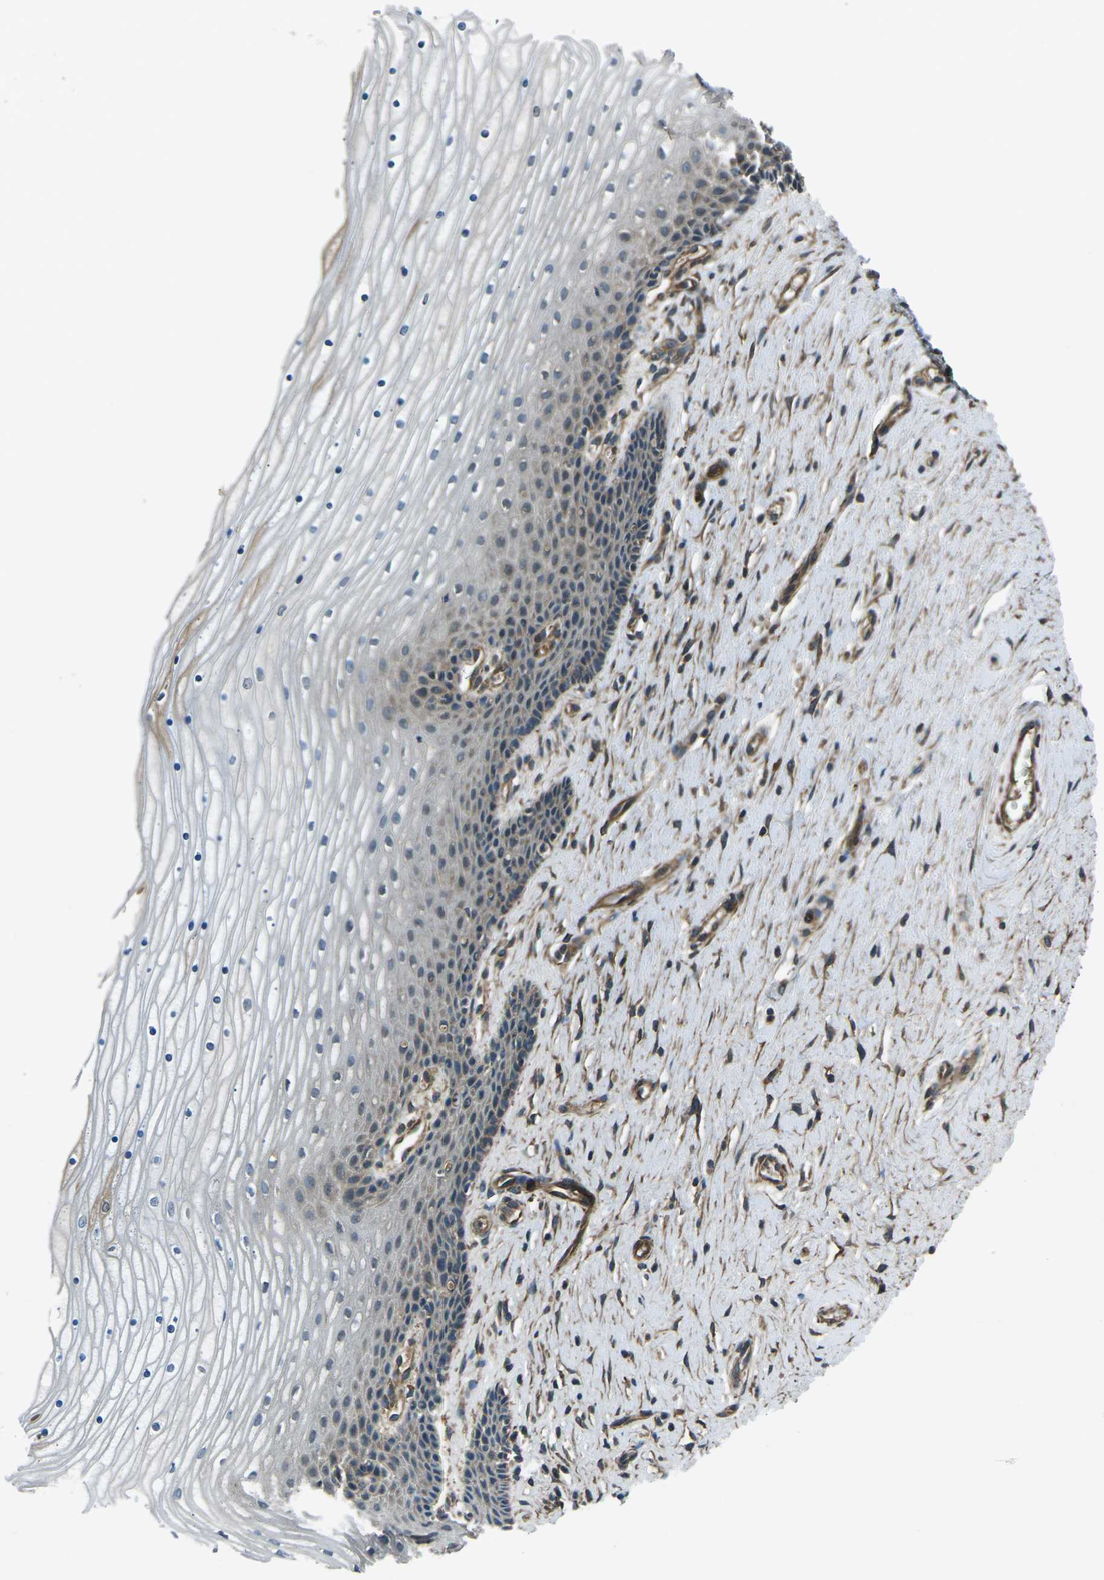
{"staining": {"intensity": "weak", "quantity": ">75%", "location": "cytoplasmic/membranous"}, "tissue": "cervix", "cell_type": "Glandular cells", "image_type": "normal", "snomed": [{"axis": "morphology", "description": "Normal tissue, NOS"}, {"axis": "topography", "description": "Cervix"}], "caption": "This histopathology image demonstrates immunohistochemistry staining of unremarkable cervix, with low weak cytoplasmic/membranous positivity in about >75% of glandular cells.", "gene": "AFAP1", "patient": {"sex": "female", "age": 39}}